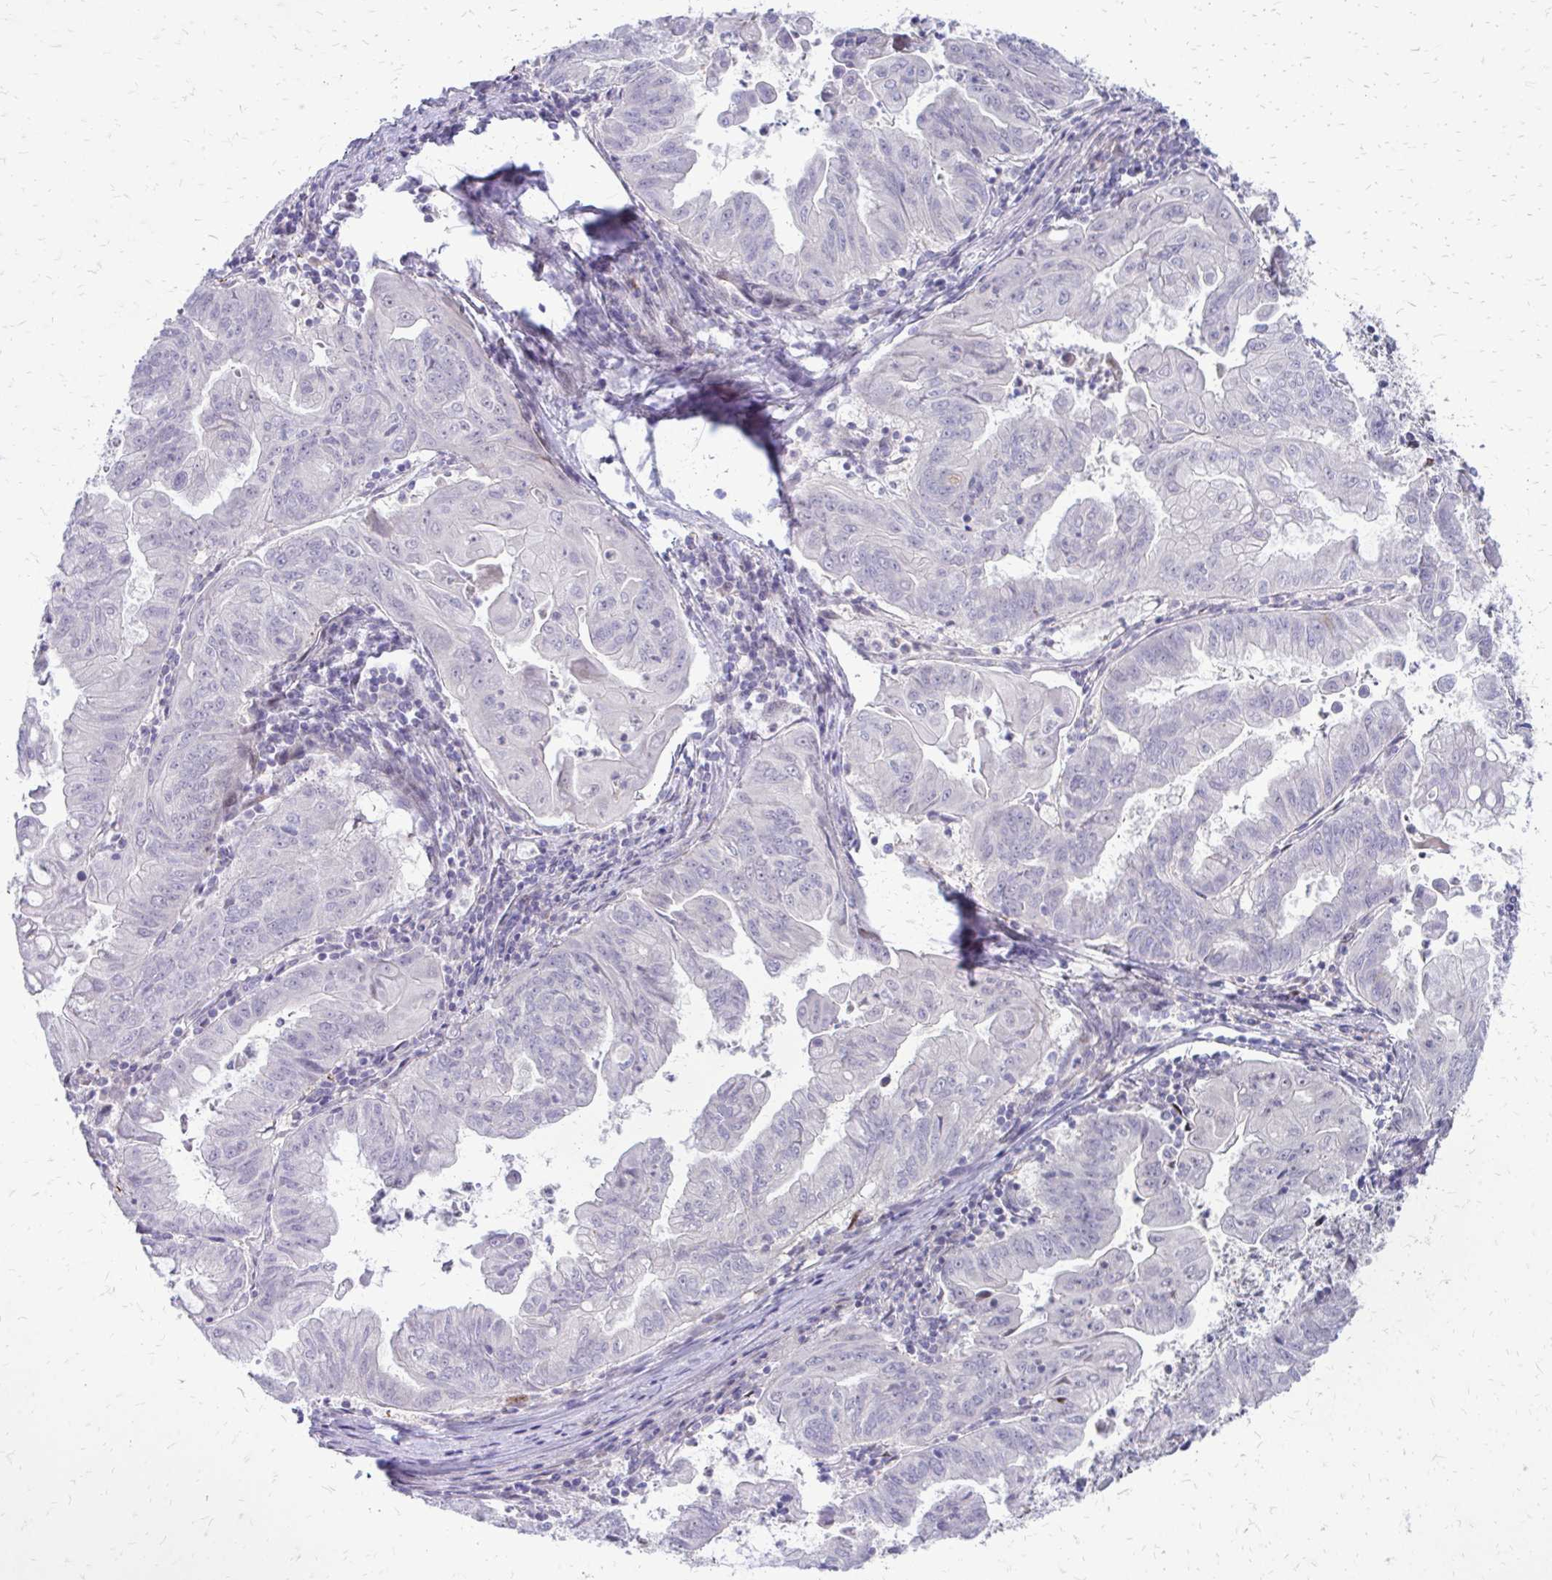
{"staining": {"intensity": "negative", "quantity": "none", "location": "none"}, "tissue": "stomach cancer", "cell_type": "Tumor cells", "image_type": "cancer", "snomed": [{"axis": "morphology", "description": "Adenocarcinoma, NOS"}, {"axis": "topography", "description": "Stomach, upper"}], "caption": "An image of human stomach cancer is negative for staining in tumor cells. The staining was performed using DAB (3,3'-diaminobenzidine) to visualize the protein expression in brown, while the nuclei were stained in blue with hematoxylin (Magnification: 20x).", "gene": "PPDPFL", "patient": {"sex": "male", "age": 80}}